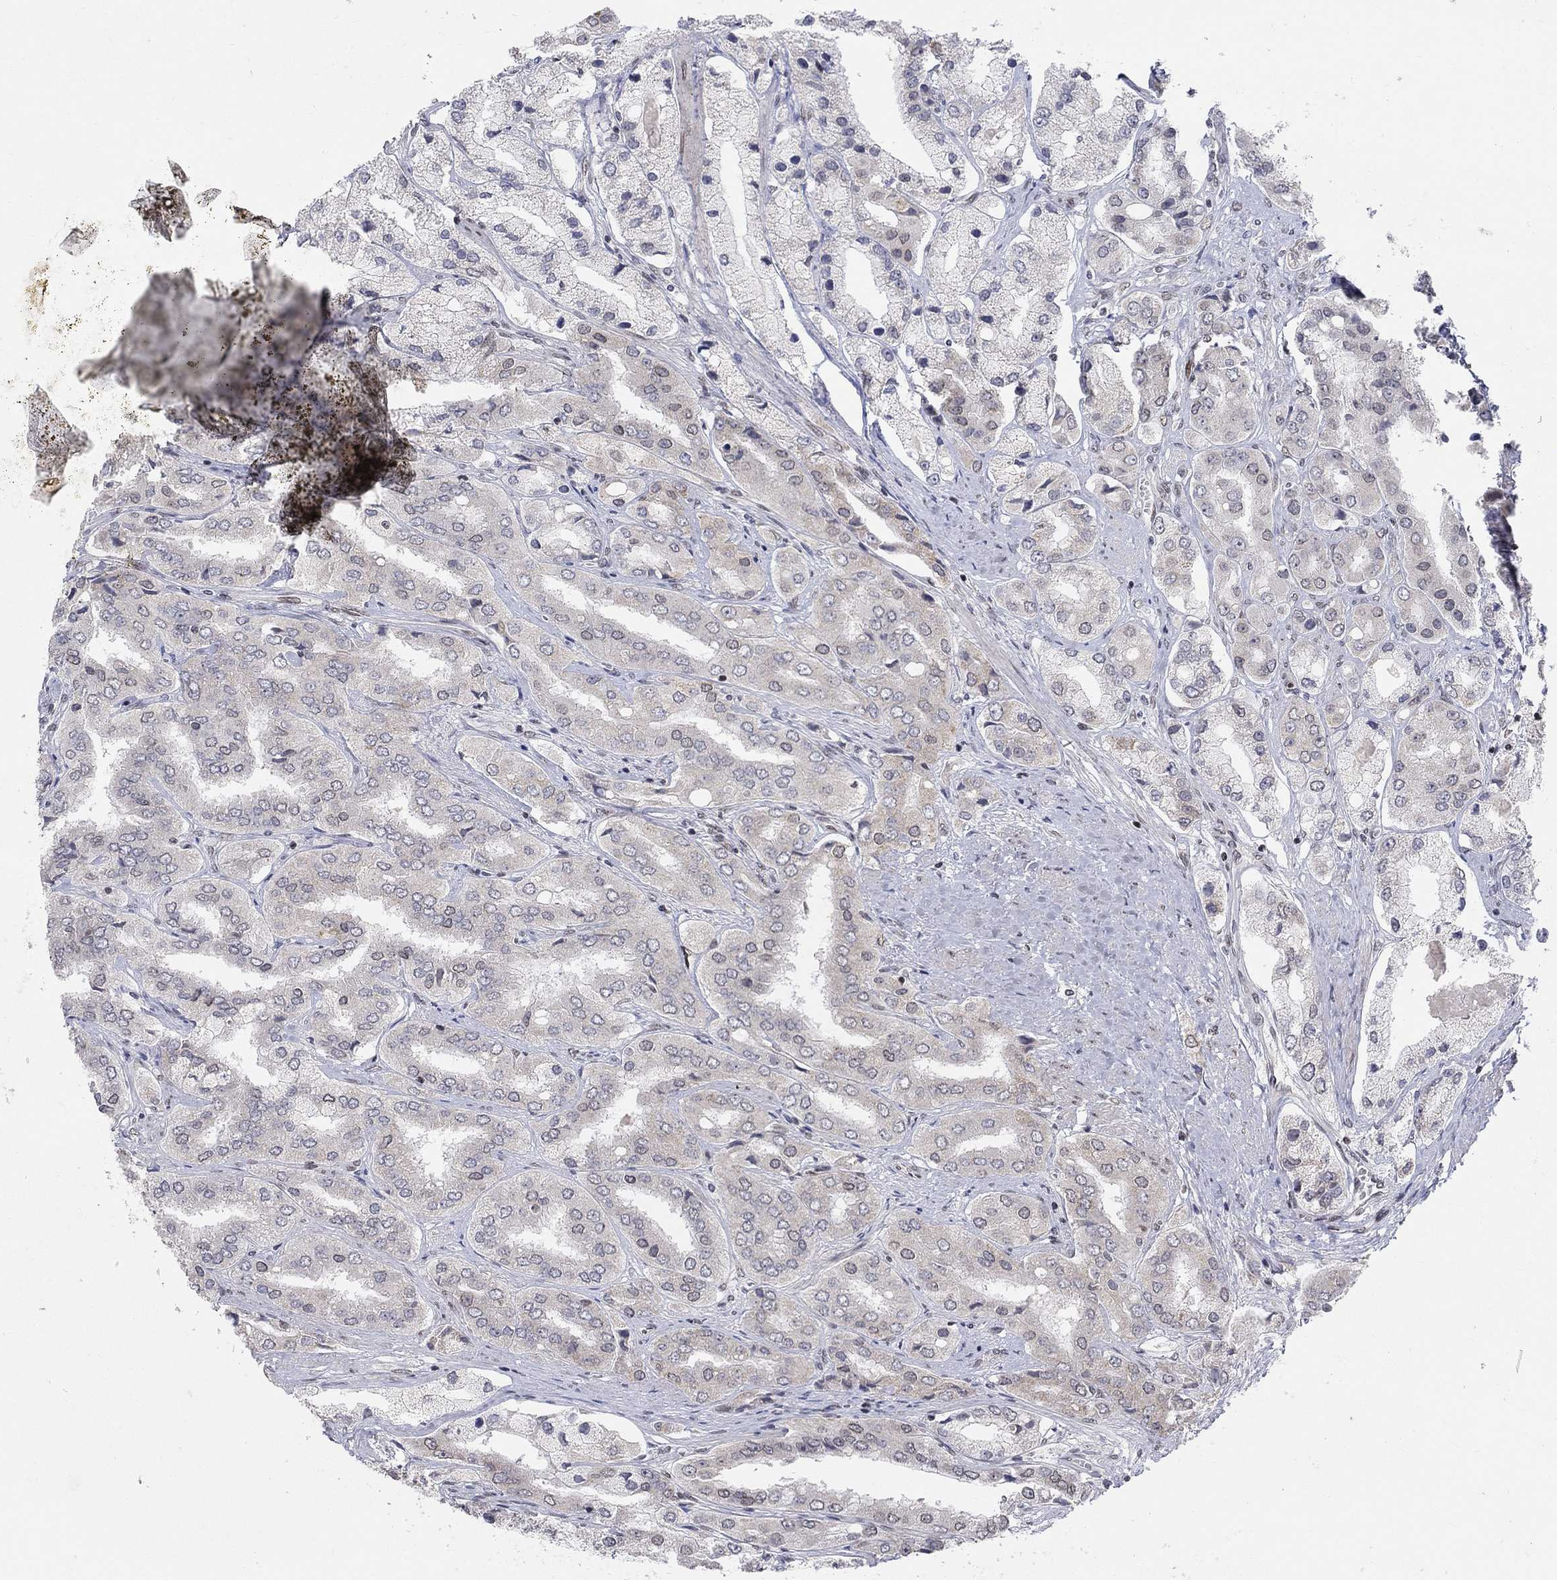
{"staining": {"intensity": "negative", "quantity": "none", "location": "none"}, "tissue": "prostate cancer", "cell_type": "Tumor cells", "image_type": "cancer", "snomed": [{"axis": "morphology", "description": "Adenocarcinoma, Low grade"}, {"axis": "topography", "description": "Prostate"}], "caption": "Immunohistochemistry micrograph of human prostate cancer stained for a protein (brown), which shows no expression in tumor cells.", "gene": "KLF12", "patient": {"sex": "male", "age": 69}}